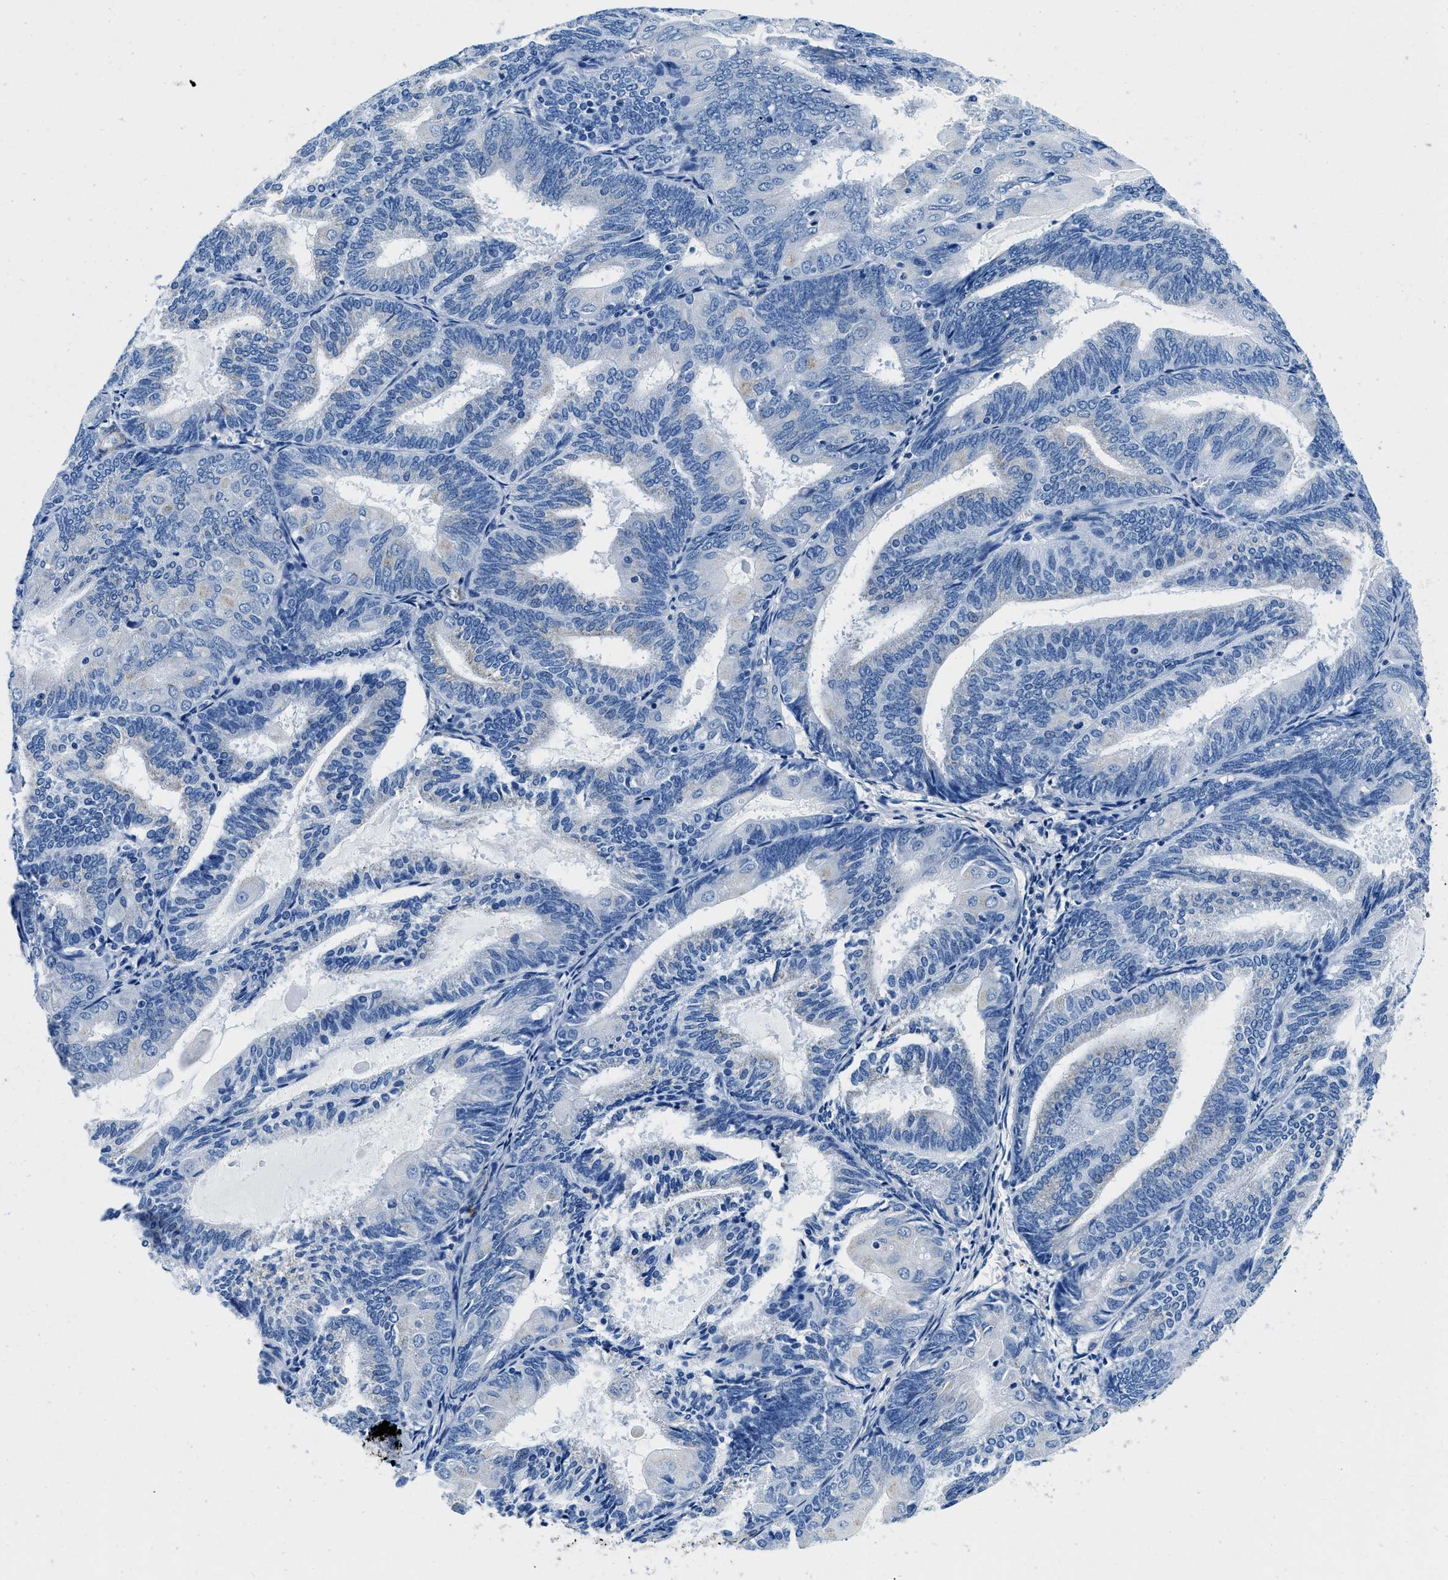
{"staining": {"intensity": "negative", "quantity": "none", "location": "none"}, "tissue": "endometrial cancer", "cell_type": "Tumor cells", "image_type": "cancer", "snomed": [{"axis": "morphology", "description": "Adenocarcinoma, NOS"}, {"axis": "topography", "description": "Endometrium"}], "caption": "This is an immunohistochemistry (IHC) micrograph of human endometrial cancer. There is no positivity in tumor cells.", "gene": "TEX261", "patient": {"sex": "female", "age": 81}}